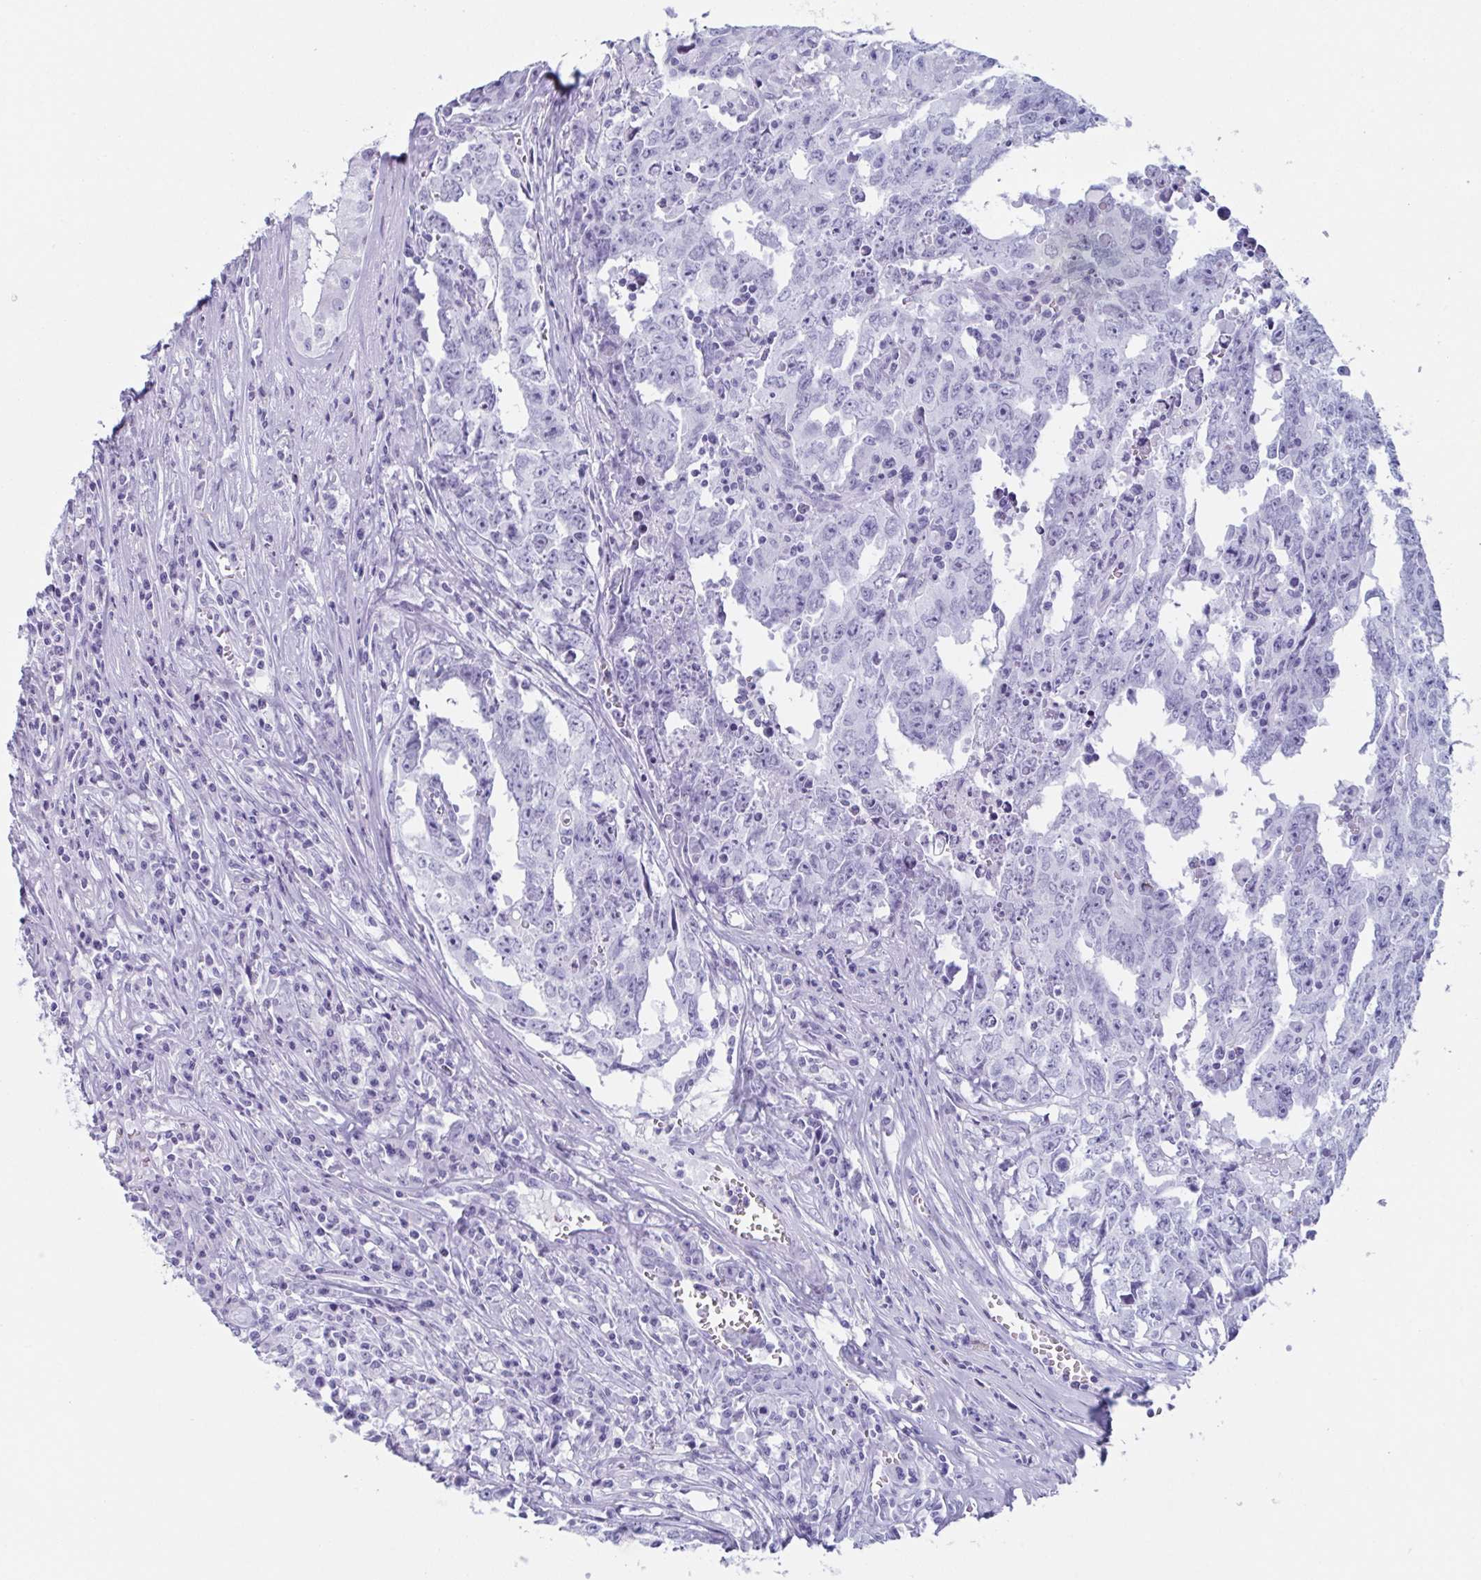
{"staining": {"intensity": "negative", "quantity": "none", "location": "none"}, "tissue": "testis cancer", "cell_type": "Tumor cells", "image_type": "cancer", "snomed": [{"axis": "morphology", "description": "Carcinoma, Embryonal, NOS"}, {"axis": "topography", "description": "Testis"}], "caption": "Image shows no protein positivity in tumor cells of testis cancer (embryonal carcinoma) tissue.", "gene": "LYRM2", "patient": {"sex": "male", "age": 22}}